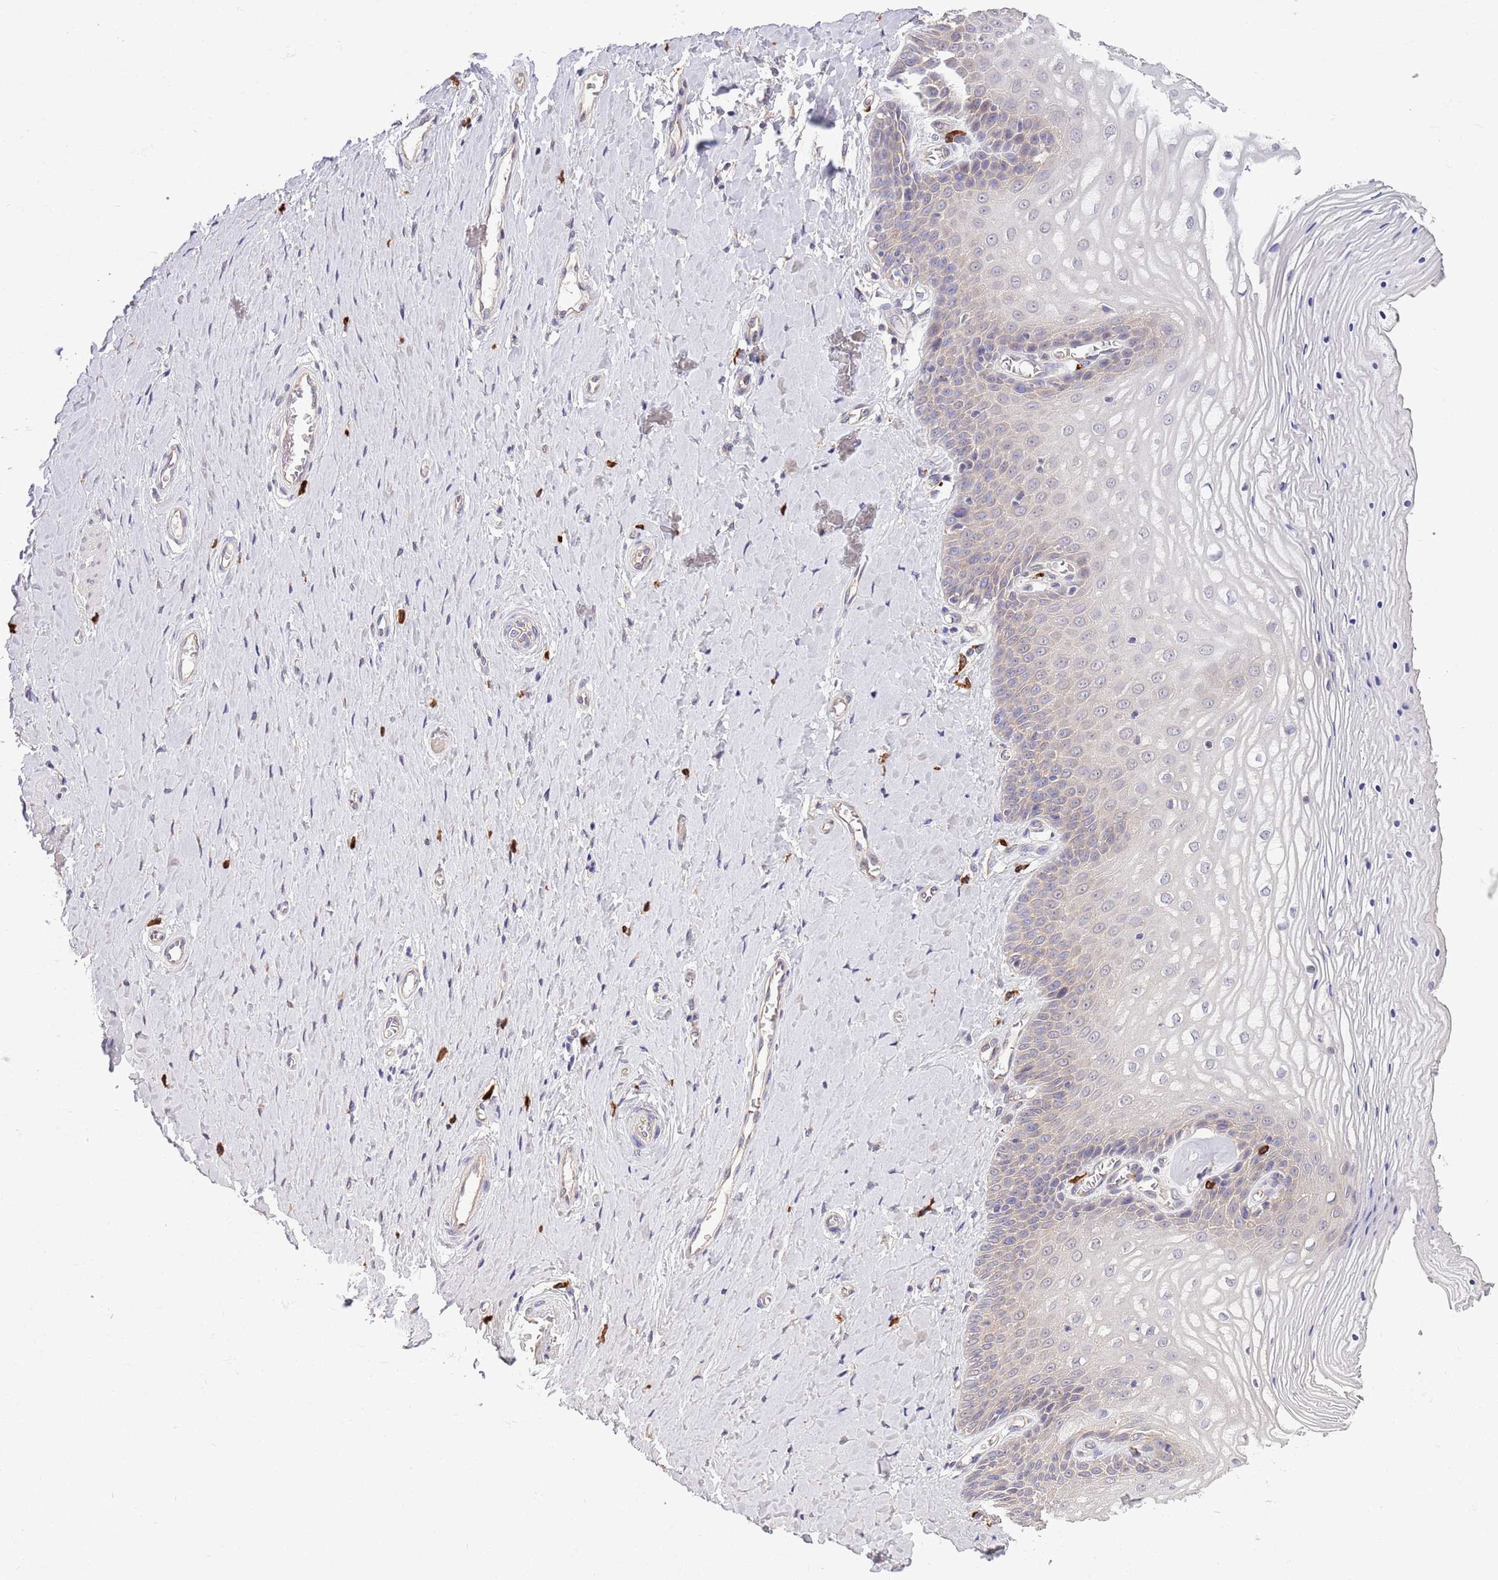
{"staining": {"intensity": "negative", "quantity": "none", "location": "none"}, "tissue": "vagina", "cell_type": "Squamous epithelial cells", "image_type": "normal", "snomed": [{"axis": "morphology", "description": "Normal tissue, NOS"}, {"axis": "topography", "description": "Vagina"}], "caption": "This is an immunohistochemistry histopathology image of benign human vagina. There is no staining in squamous epithelial cells.", "gene": "MARVELD2", "patient": {"sex": "female", "age": 65}}